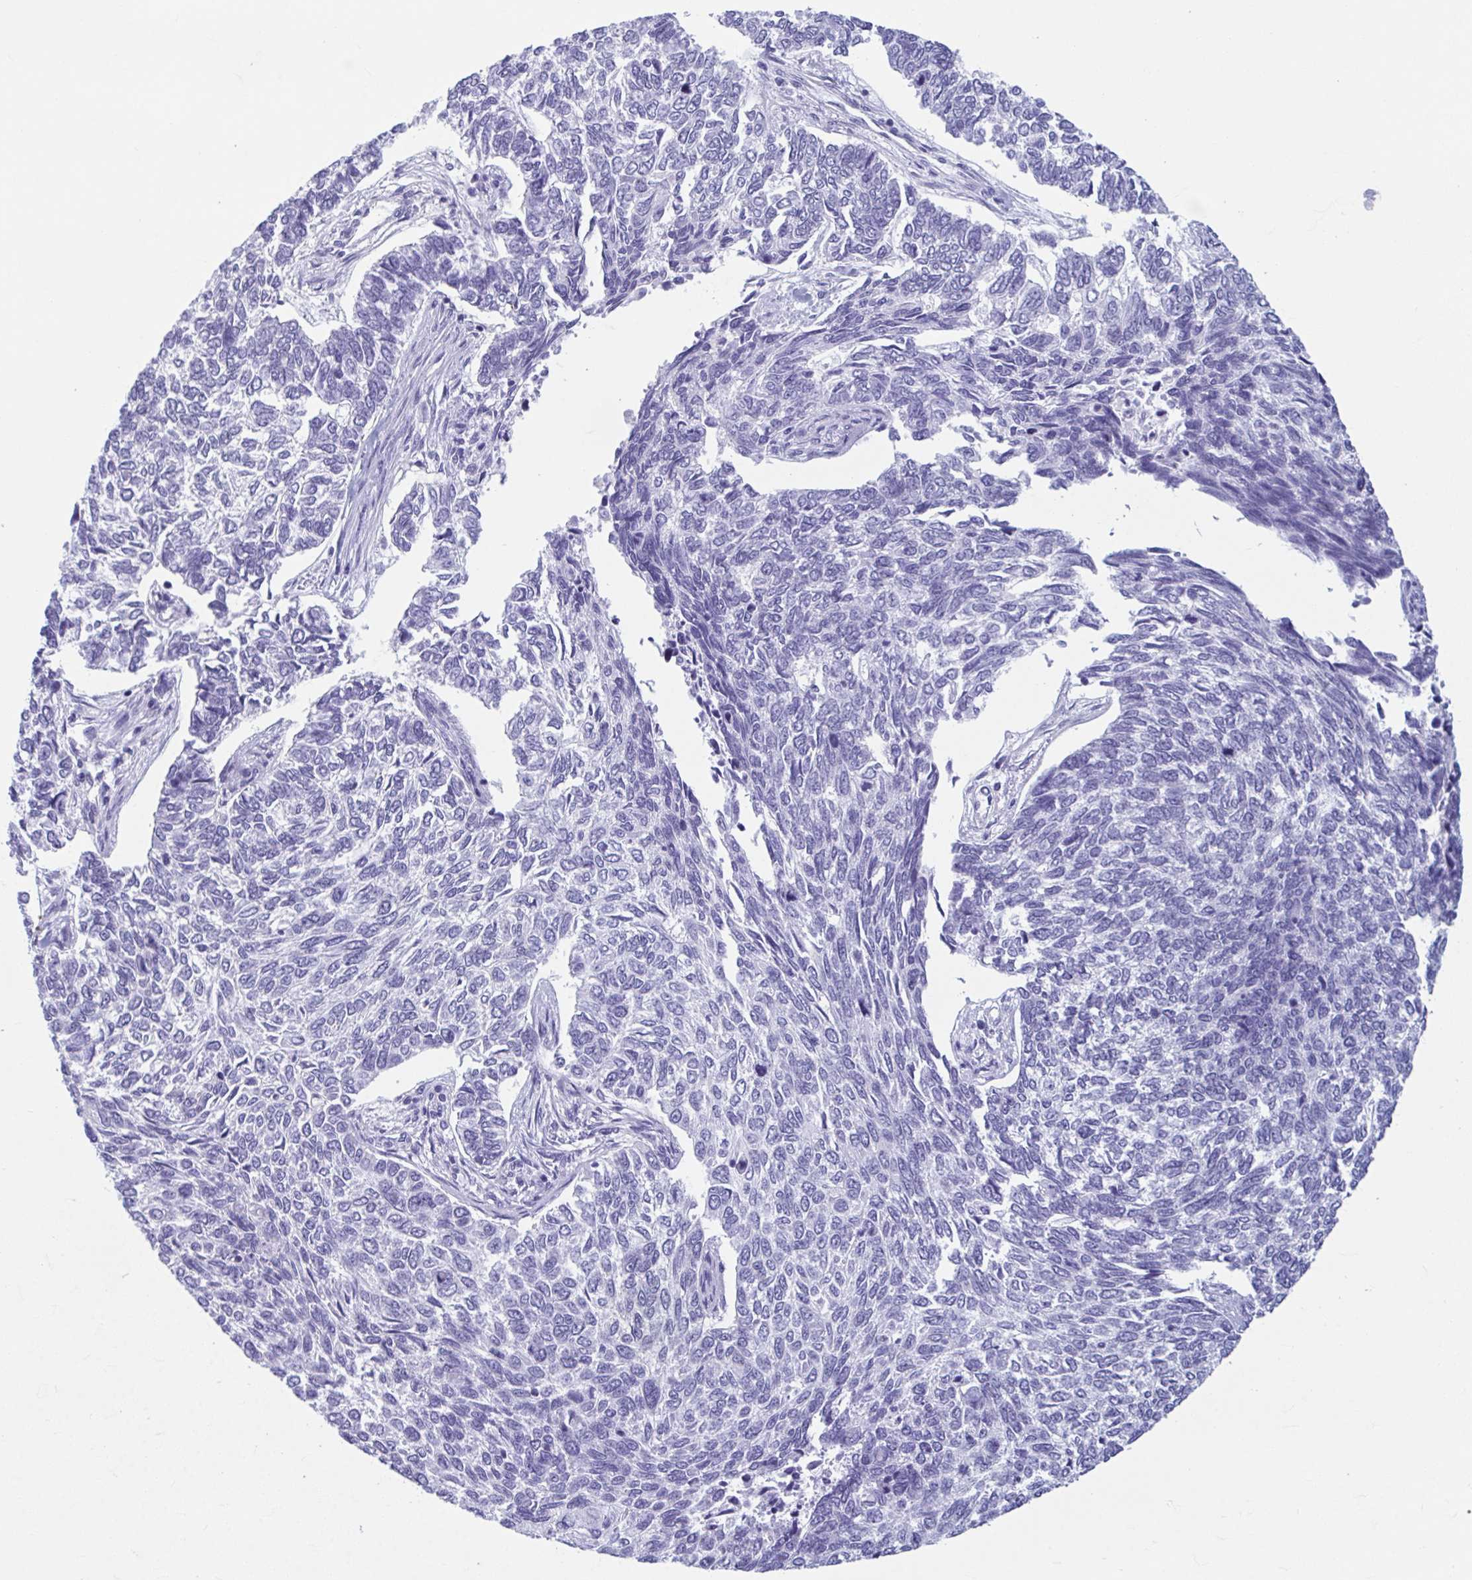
{"staining": {"intensity": "negative", "quantity": "none", "location": "none"}, "tissue": "skin cancer", "cell_type": "Tumor cells", "image_type": "cancer", "snomed": [{"axis": "morphology", "description": "Basal cell carcinoma"}, {"axis": "topography", "description": "Skin"}], "caption": "Immunohistochemistry (IHC) photomicrograph of neoplastic tissue: human skin basal cell carcinoma stained with DAB (3,3'-diaminobenzidine) displays no significant protein expression in tumor cells.", "gene": "TCEAL3", "patient": {"sex": "female", "age": 65}}